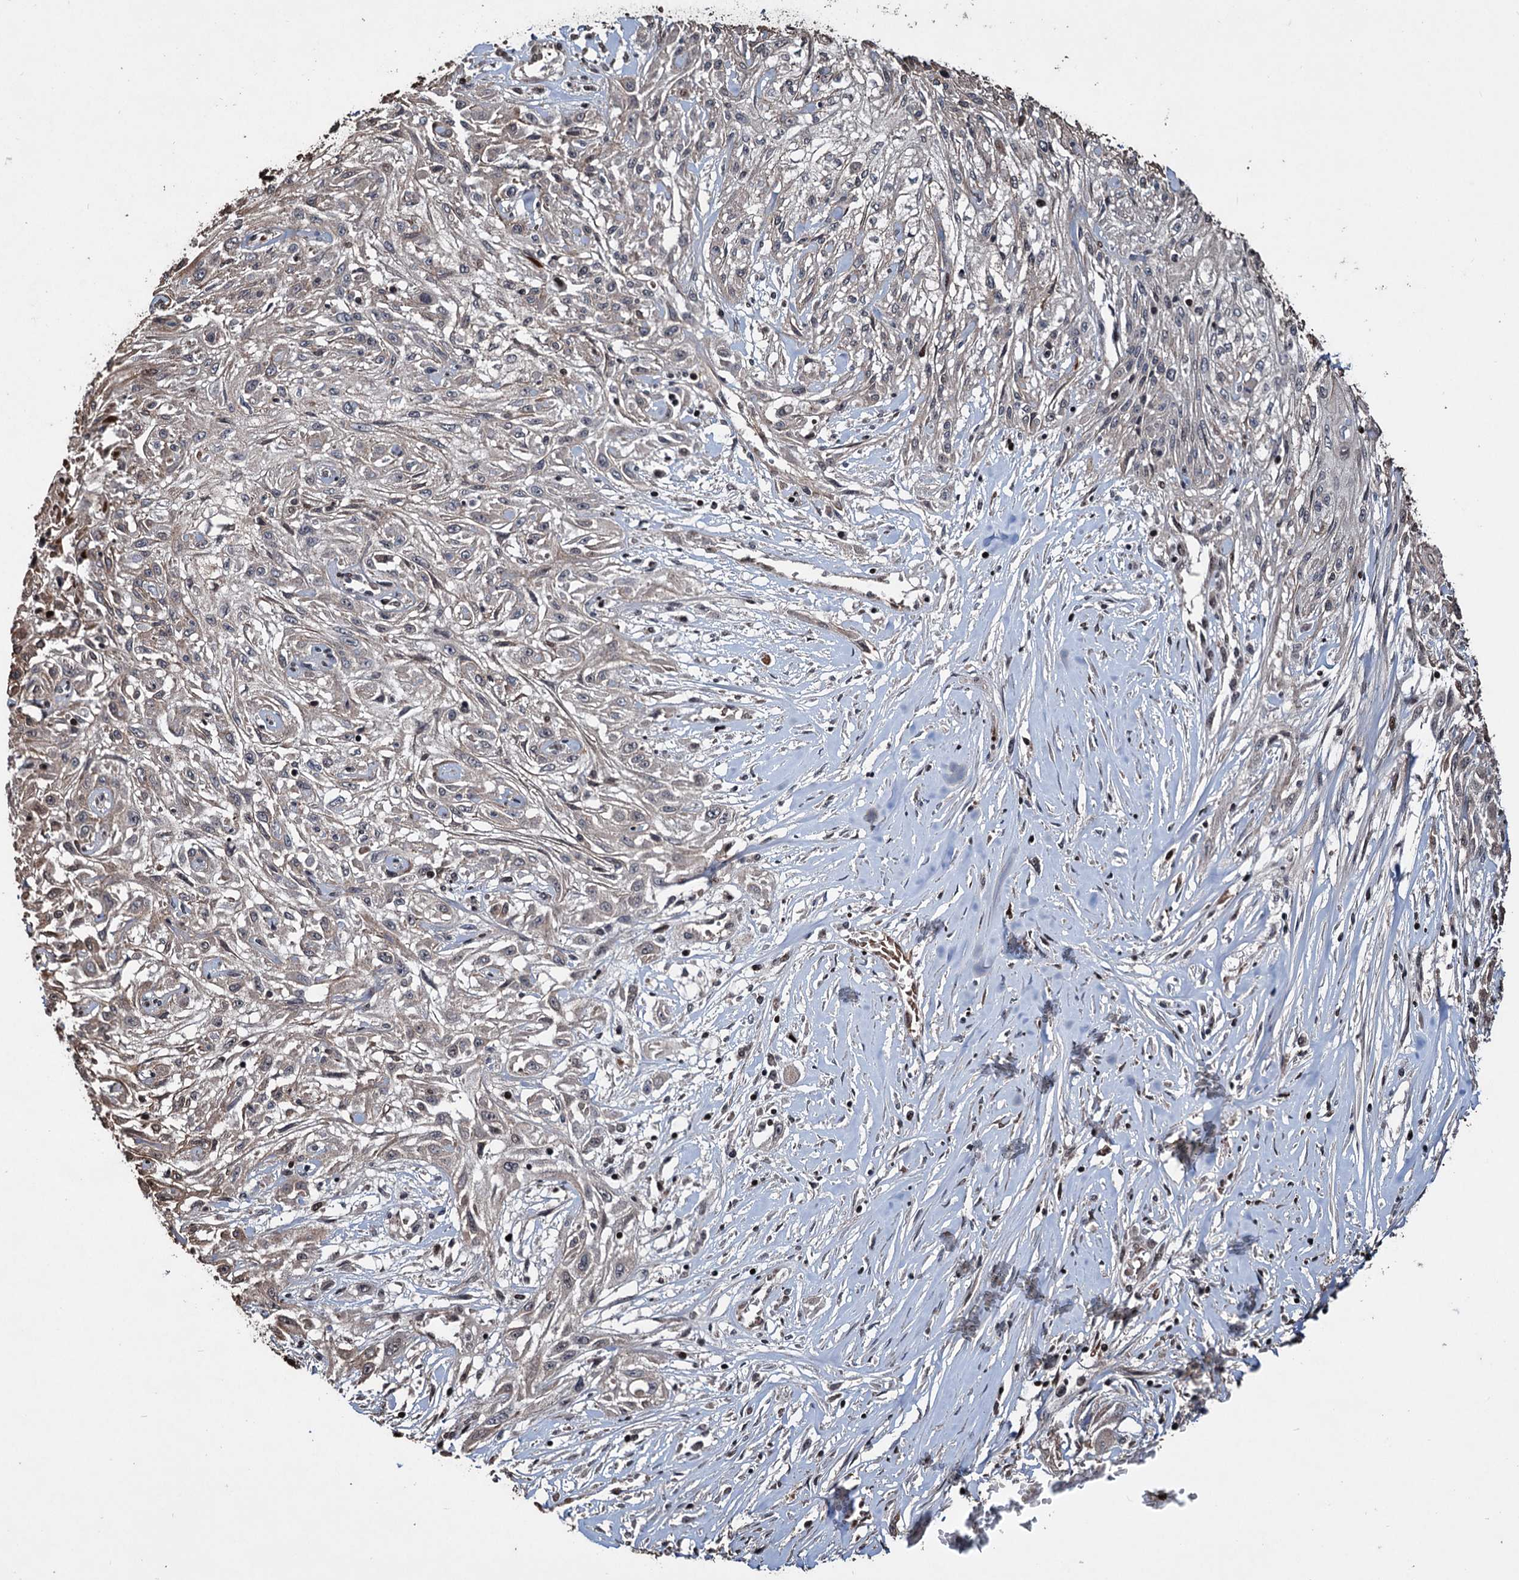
{"staining": {"intensity": "weak", "quantity": "<25%", "location": "cytoplasmic/membranous"}, "tissue": "skin cancer", "cell_type": "Tumor cells", "image_type": "cancer", "snomed": [{"axis": "morphology", "description": "Squamous cell carcinoma, NOS"}, {"axis": "morphology", "description": "Squamous cell carcinoma, metastatic, NOS"}, {"axis": "topography", "description": "Skin"}, {"axis": "topography", "description": "Lymph node"}], "caption": "A photomicrograph of human skin squamous cell carcinoma is negative for staining in tumor cells.", "gene": "EYA4", "patient": {"sex": "male", "age": 75}}